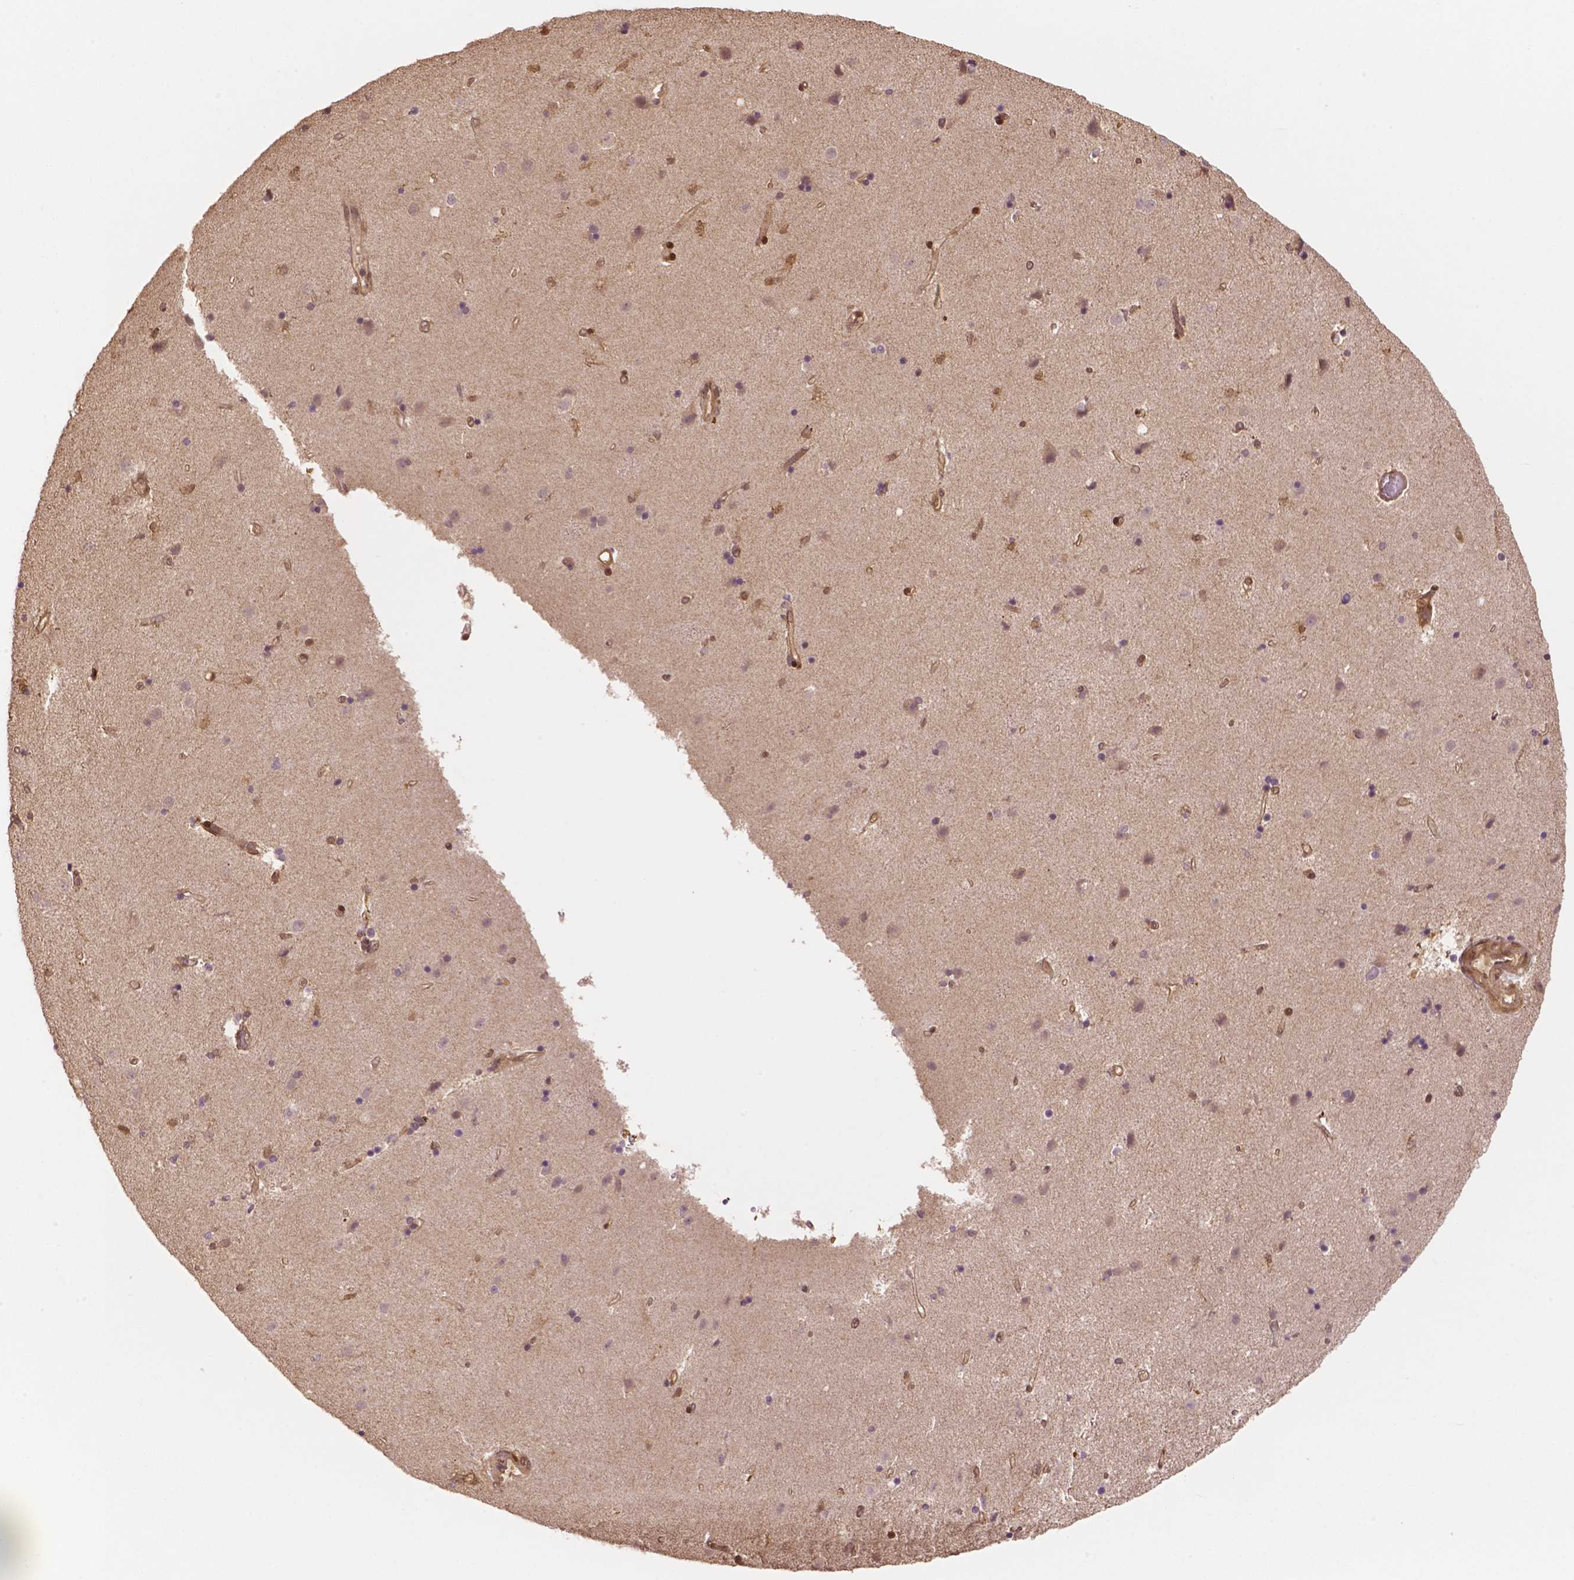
{"staining": {"intensity": "moderate", "quantity": "<25%", "location": "cytoplasmic/membranous,nuclear"}, "tissue": "caudate", "cell_type": "Glial cells", "image_type": "normal", "snomed": [{"axis": "morphology", "description": "Normal tissue, NOS"}, {"axis": "topography", "description": "Lateral ventricle wall"}], "caption": "Moderate cytoplasmic/membranous,nuclear positivity for a protein is present in about <25% of glial cells of normal caudate using immunohistochemistry (IHC).", "gene": "YAP1", "patient": {"sex": "female", "age": 71}}